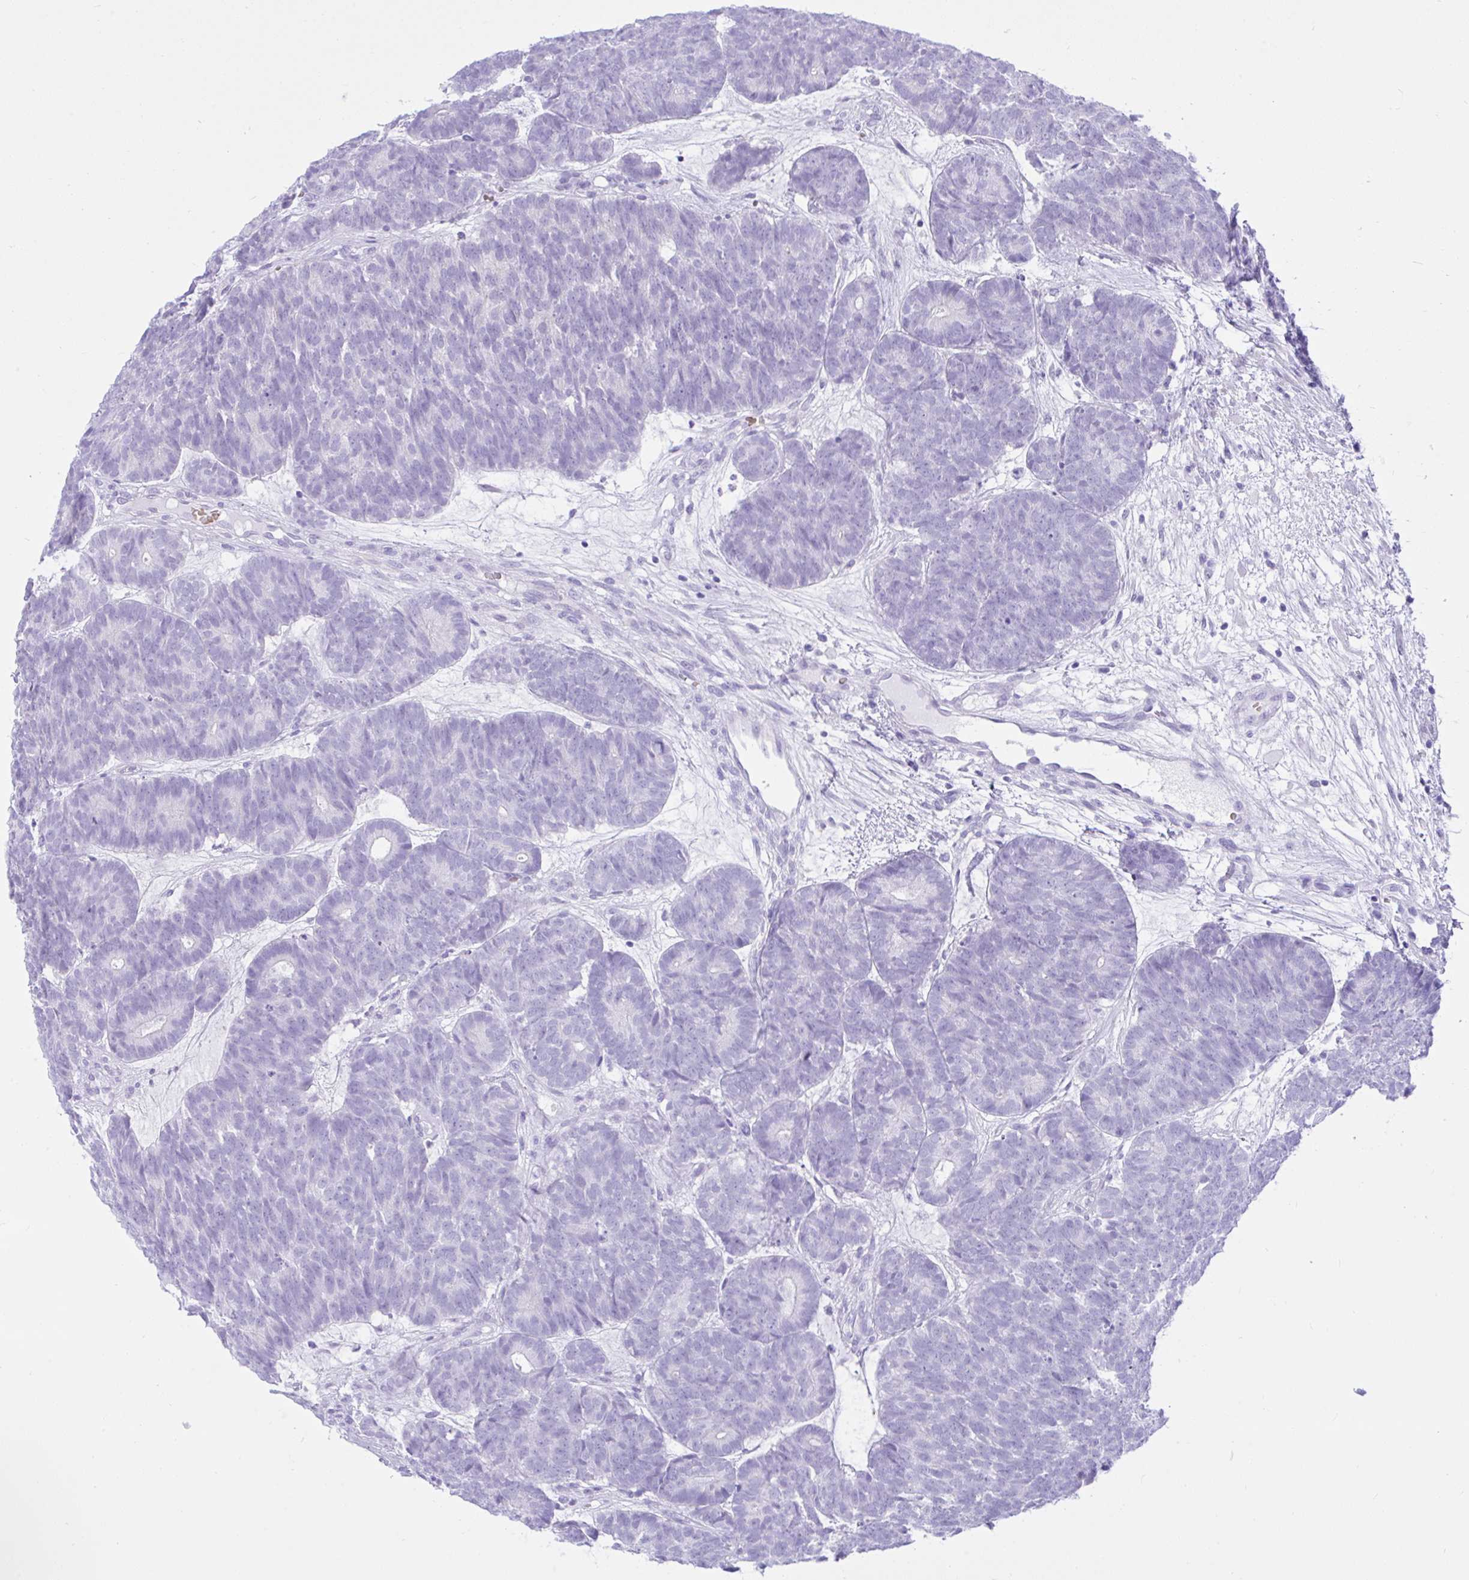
{"staining": {"intensity": "negative", "quantity": "none", "location": "none"}, "tissue": "head and neck cancer", "cell_type": "Tumor cells", "image_type": "cancer", "snomed": [{"axis": "morphology", "description": "Adenocarcinoma, NOS"}, {"axis": "topography", "description": "Head-Neck"}], "caption": "An immunohistochemistry (IHC) histopathology image of adenocarcinoma (head and neck) is shown. There is no staining in tumor cells of adenocarcinoma (head and neck).", "gene": "SEL1L2", "patient": {"sex": "female", "age": 81}}